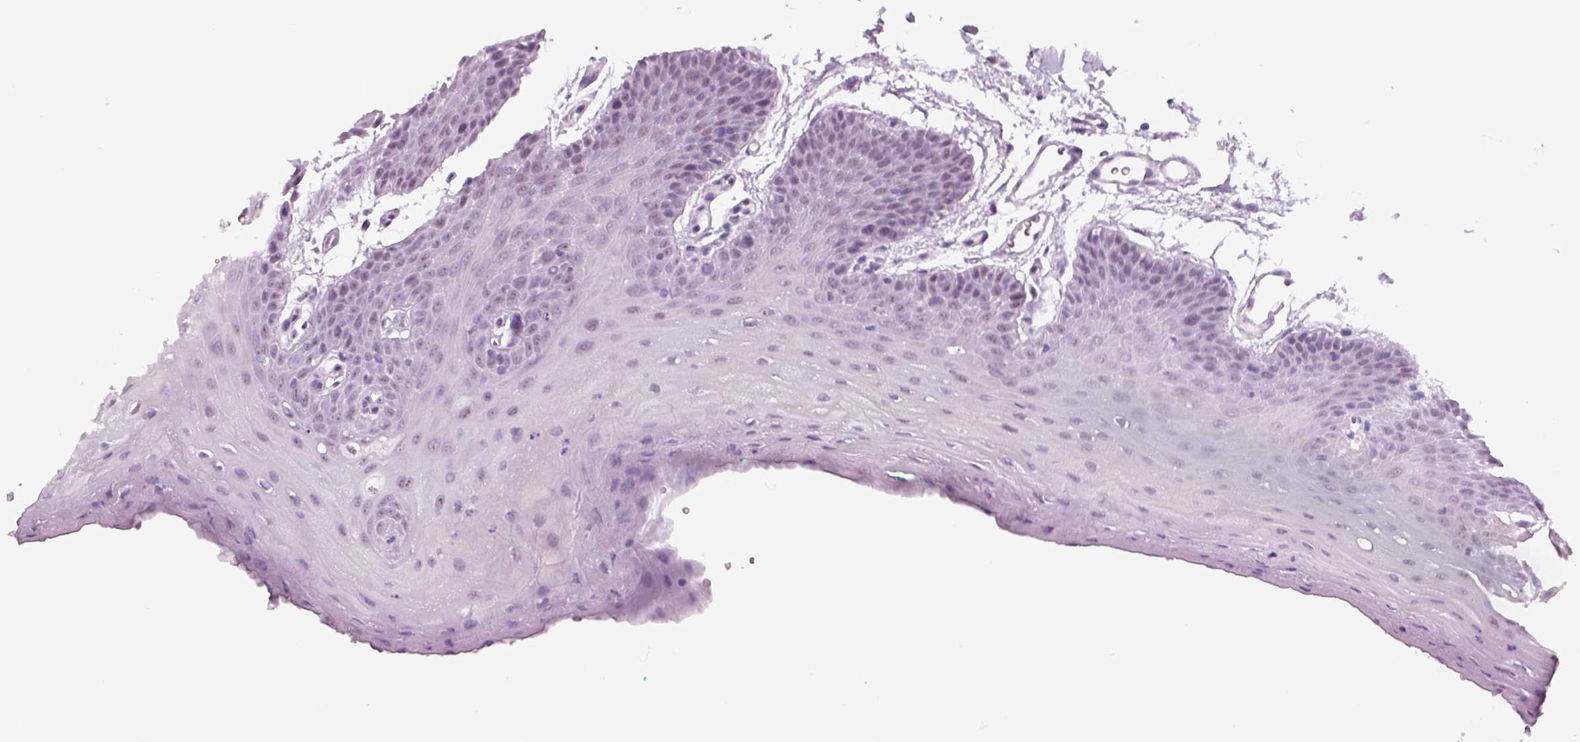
{"staining": {"intensity": "moderate", "quantity": "25%-75%", "location": "nuclear"}, "tissue": "oral mucosa", "cell_type": "Squamous epithelial cells", "image_type": "normal", "snomed": [{"axis": "morphology", "description": "Normal tissue, NOS"}, {"axis": "morphology", "description": "Squamous cell carcinoma, NOS"}, {"axis": "topography", "description": "Oral tissue"}, {"axis": "topography", "description": "Head-Neck"}], "caption": "DAB immunohistochemical staining of benign human oral mucosa demonstrates moderate nuclear protein expression in approximately 25%-75% of squamous epithelial cells.", "gene": "ZNF865", "patient": {"sex": "female", "age": 50}}